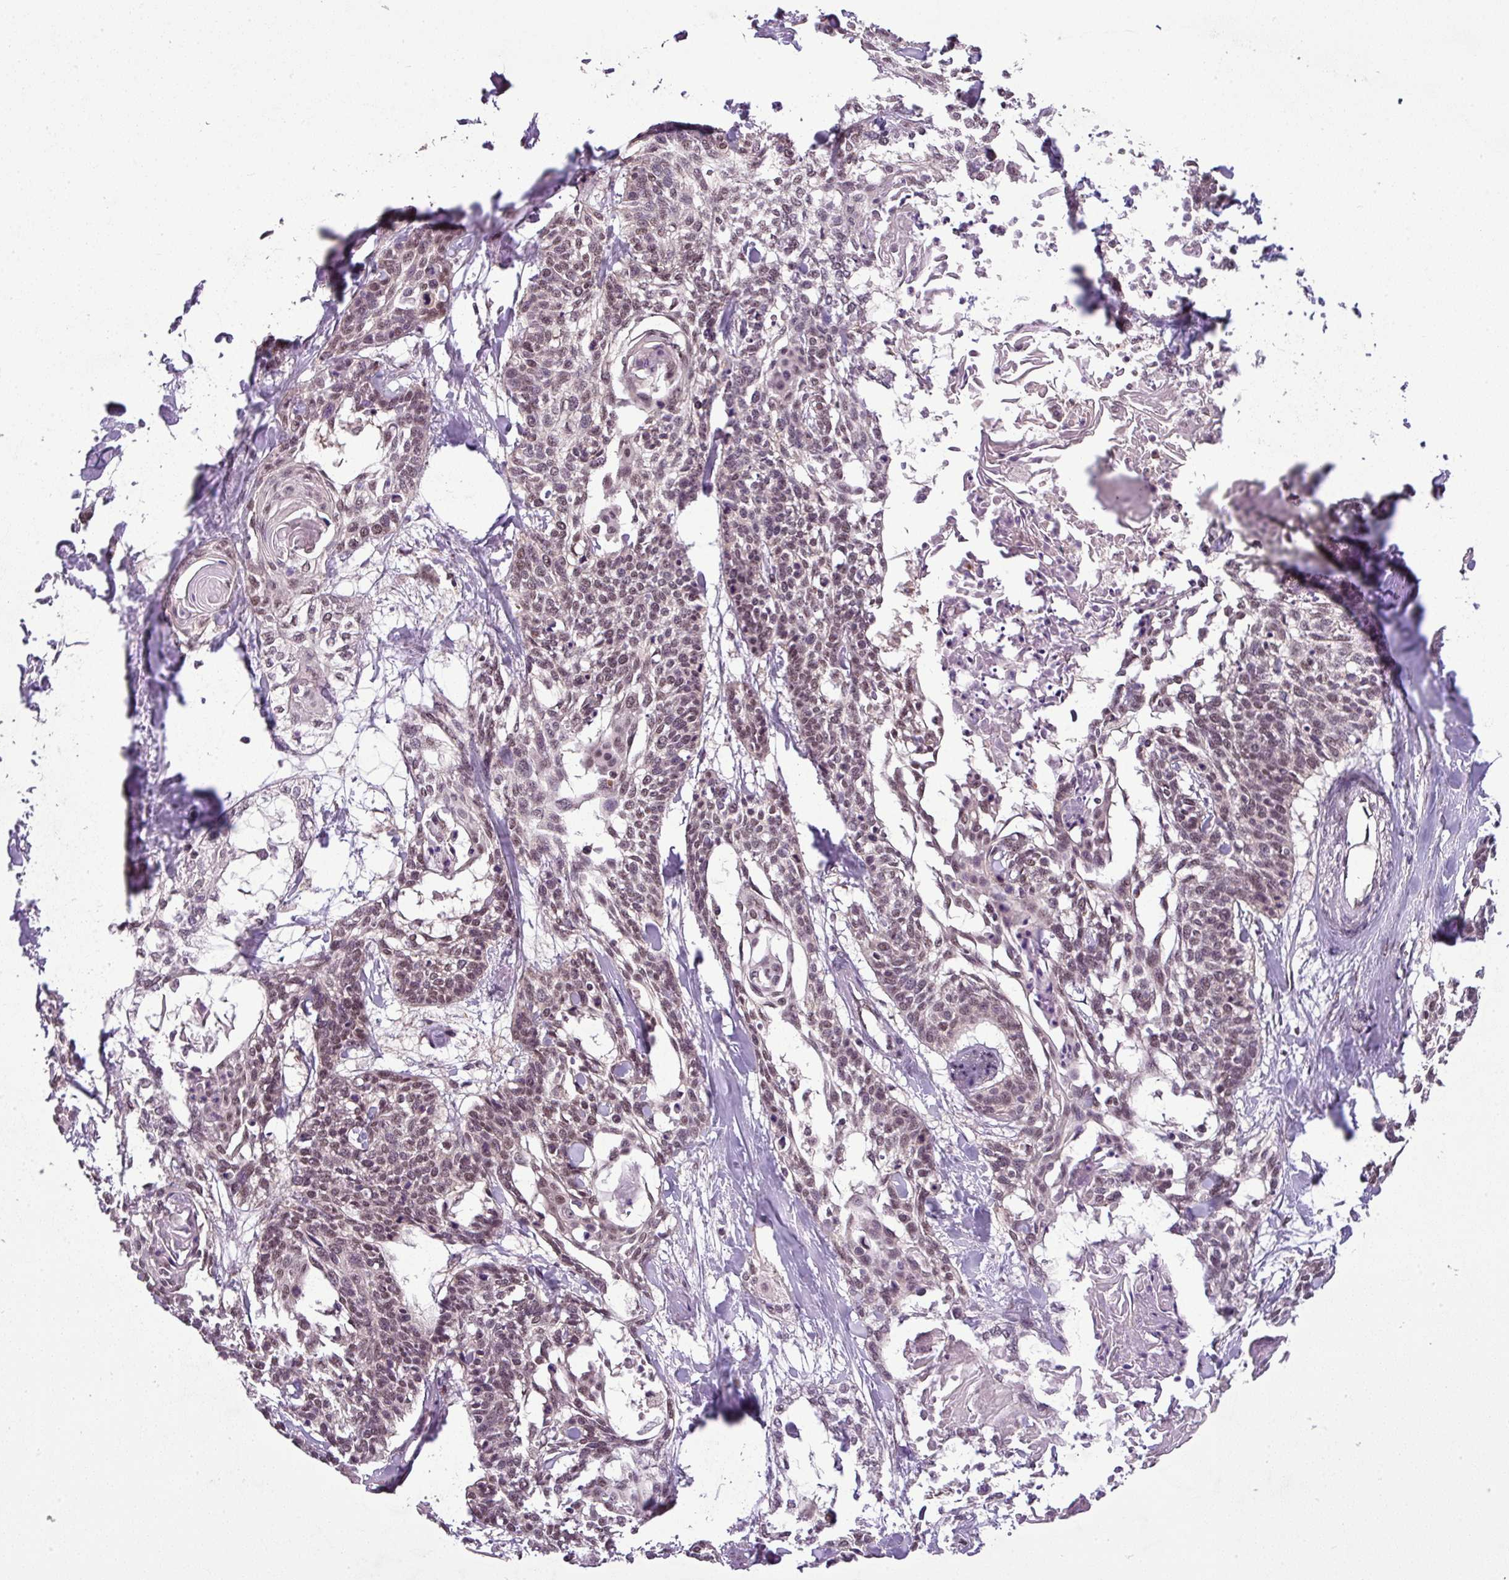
{"staining": {"intensity": "moderate", "quantity": ">75%", "location": "nuclear"}, "tissue": "cervical cancer", "cell_type": "Tumor cells", "image_type": "cancer", "snomed": [{"axis": "morphology", "description": "Squamous cell carcinoma, NOS"}, {"axis": "topography", "description": "Cervix"}], "caption": "Protein staining displays moderate nuclear expression in about >75% of tumor cells in squamous cell carcinoma (cervical).", "gene": "MFHAS1", "patient": {"sex": "female", "age": 57}}